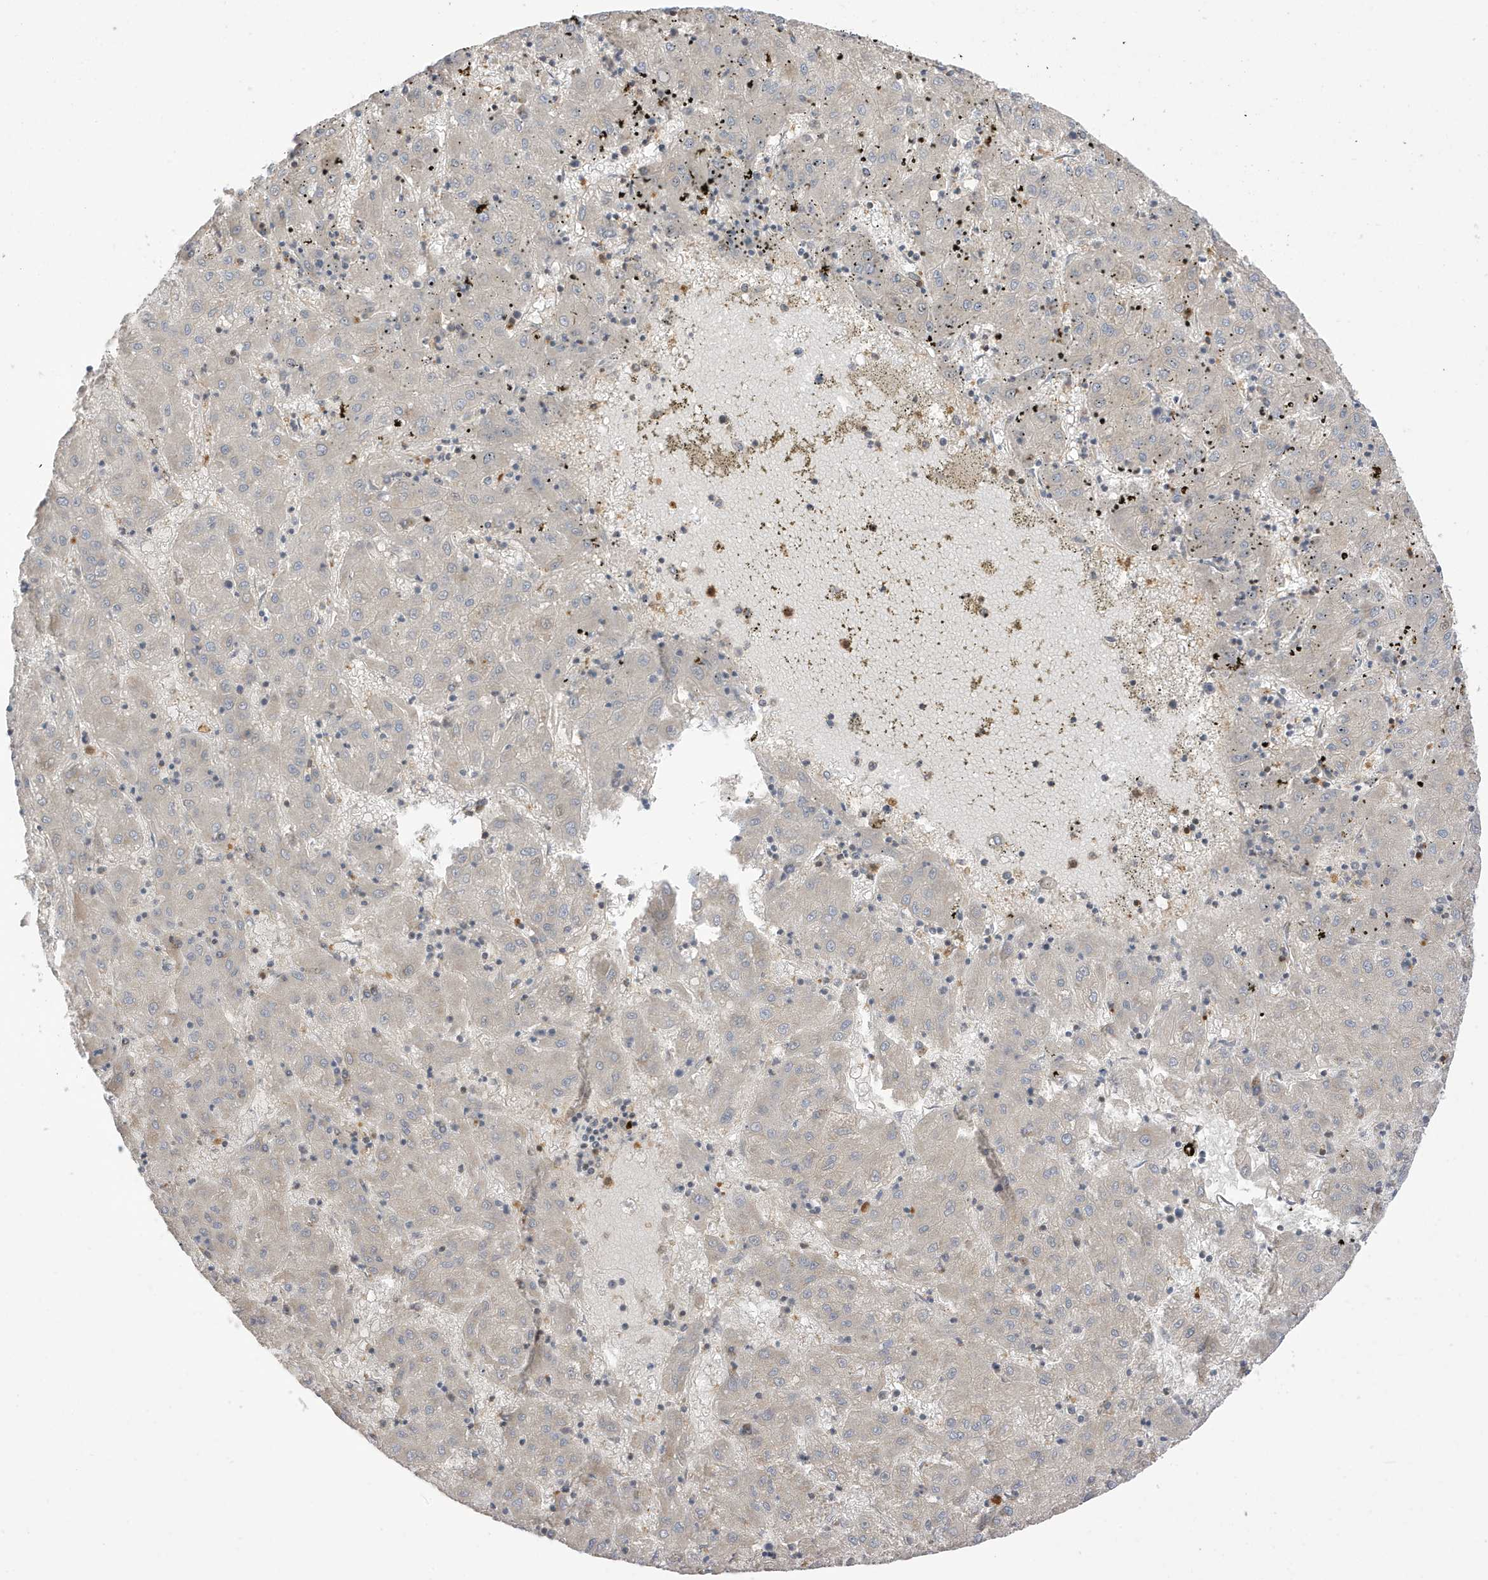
{"staining": {"intensity": "negative", "quantity": "none", "location": "none"}, "tissue": "liver cancer", "cell_type": "Tumor cells", "image_type": "cancer", "snomed": [{"axis": "morphology", "description": "Carcinoma, Hepatocellular, NOS"}, {"axis": "topography", "description": "Liver"}], "caption": "IHC photomicrograph of neoplastic tissue: human liver cancer stained with DAB displays no significant protein staining in tumor cells.", "gene": "TAB3", "patient": {"sex": "male", "age": 72}}